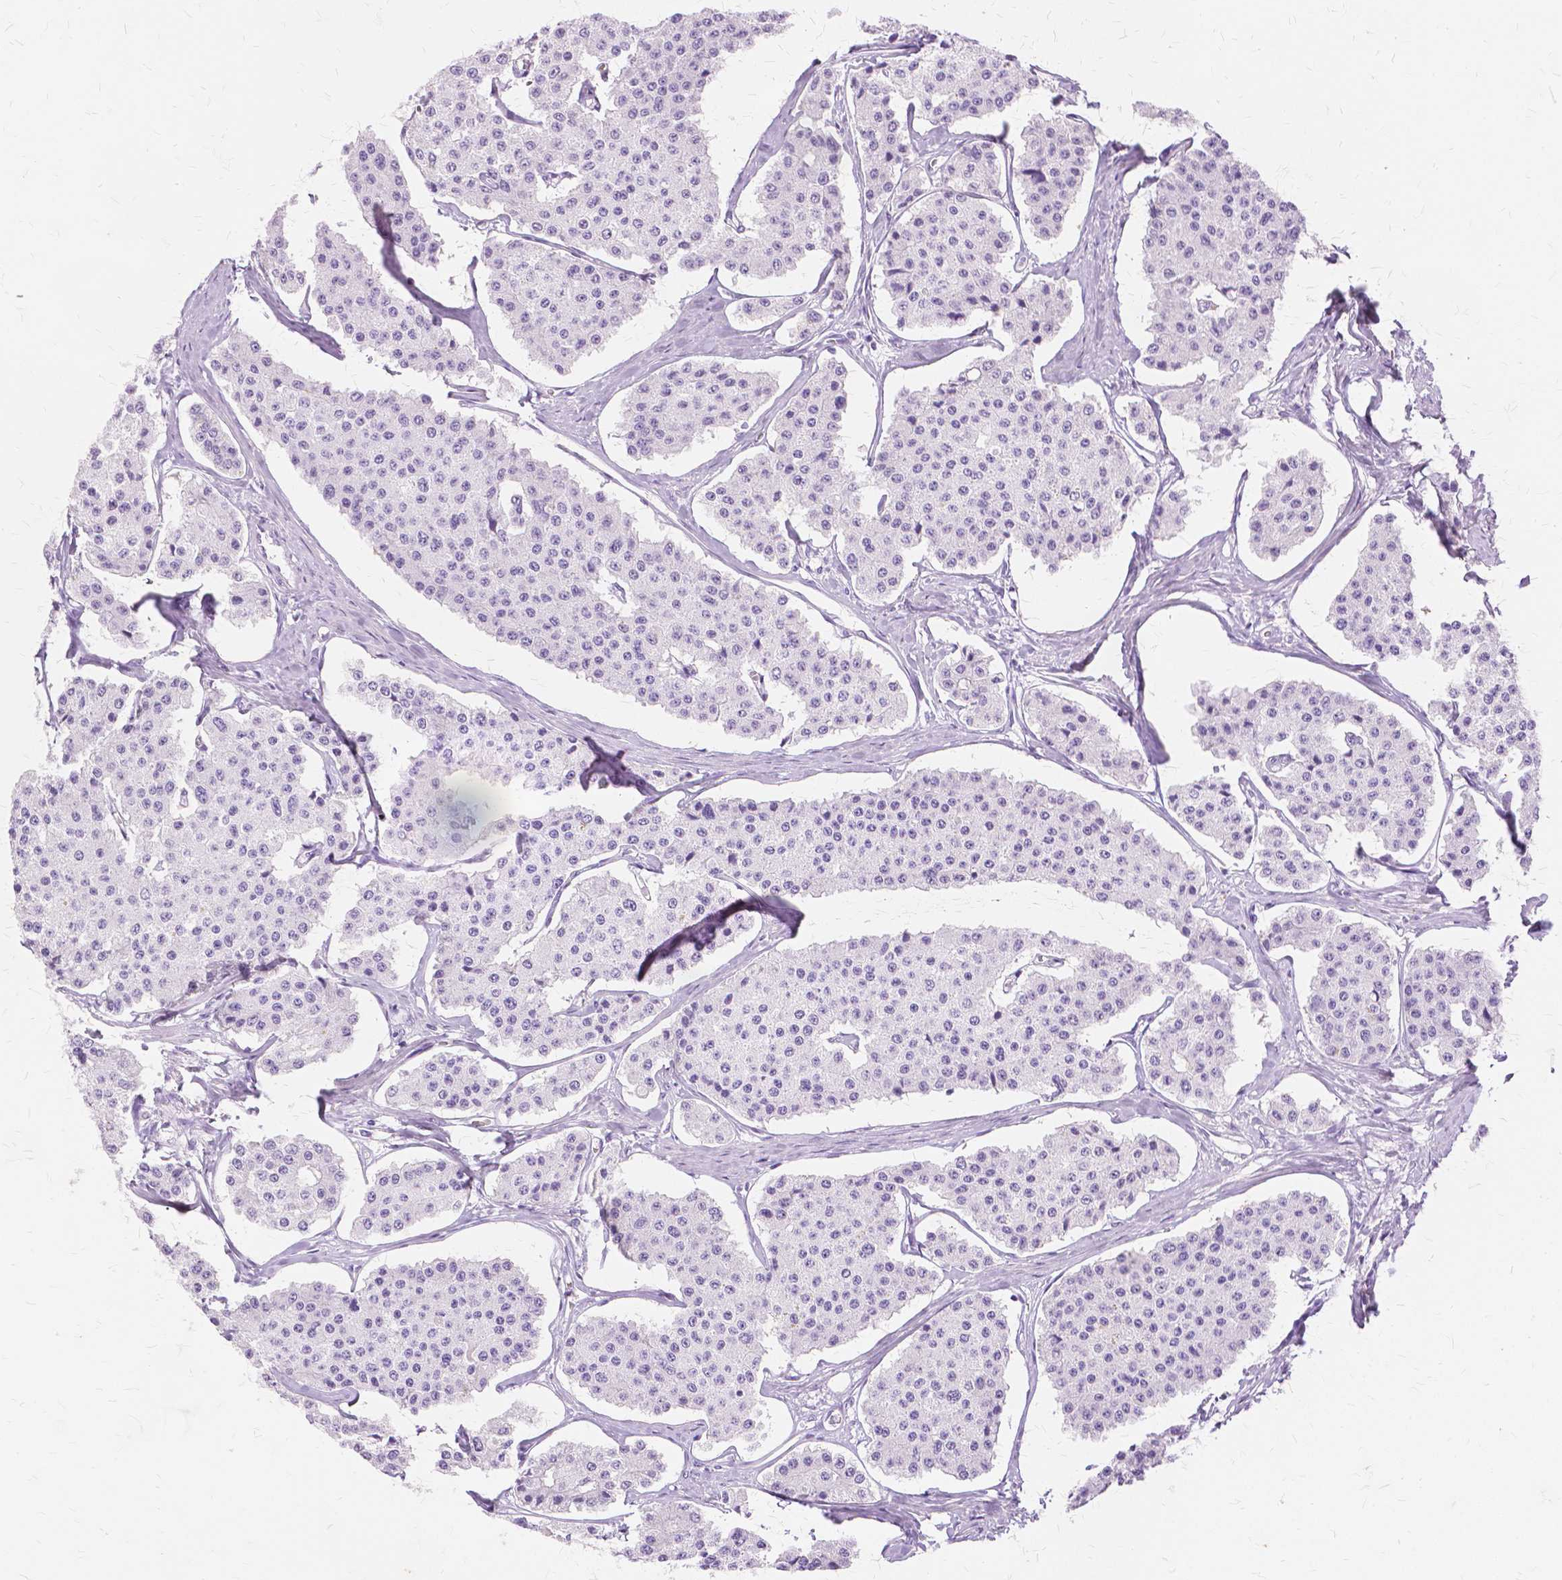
{"staining": {"intensity": "negative", "quantity": "none", "location": "none"}, "tissue": "carcinoid", "cell_type": "Tumor cells", "image_type": "cancer", "snomed": [{"axis": "morphology", "description": "Carcinoid, malignant, NOS"}, {"axis": "topography", "description": "Small intestine"}], "caption": "Protein analysis of carcinoid (malignant) shows no significant positivity in tumor cells.", "gene": "TGM1", "patient": {"sex": "female", "age": 65}}